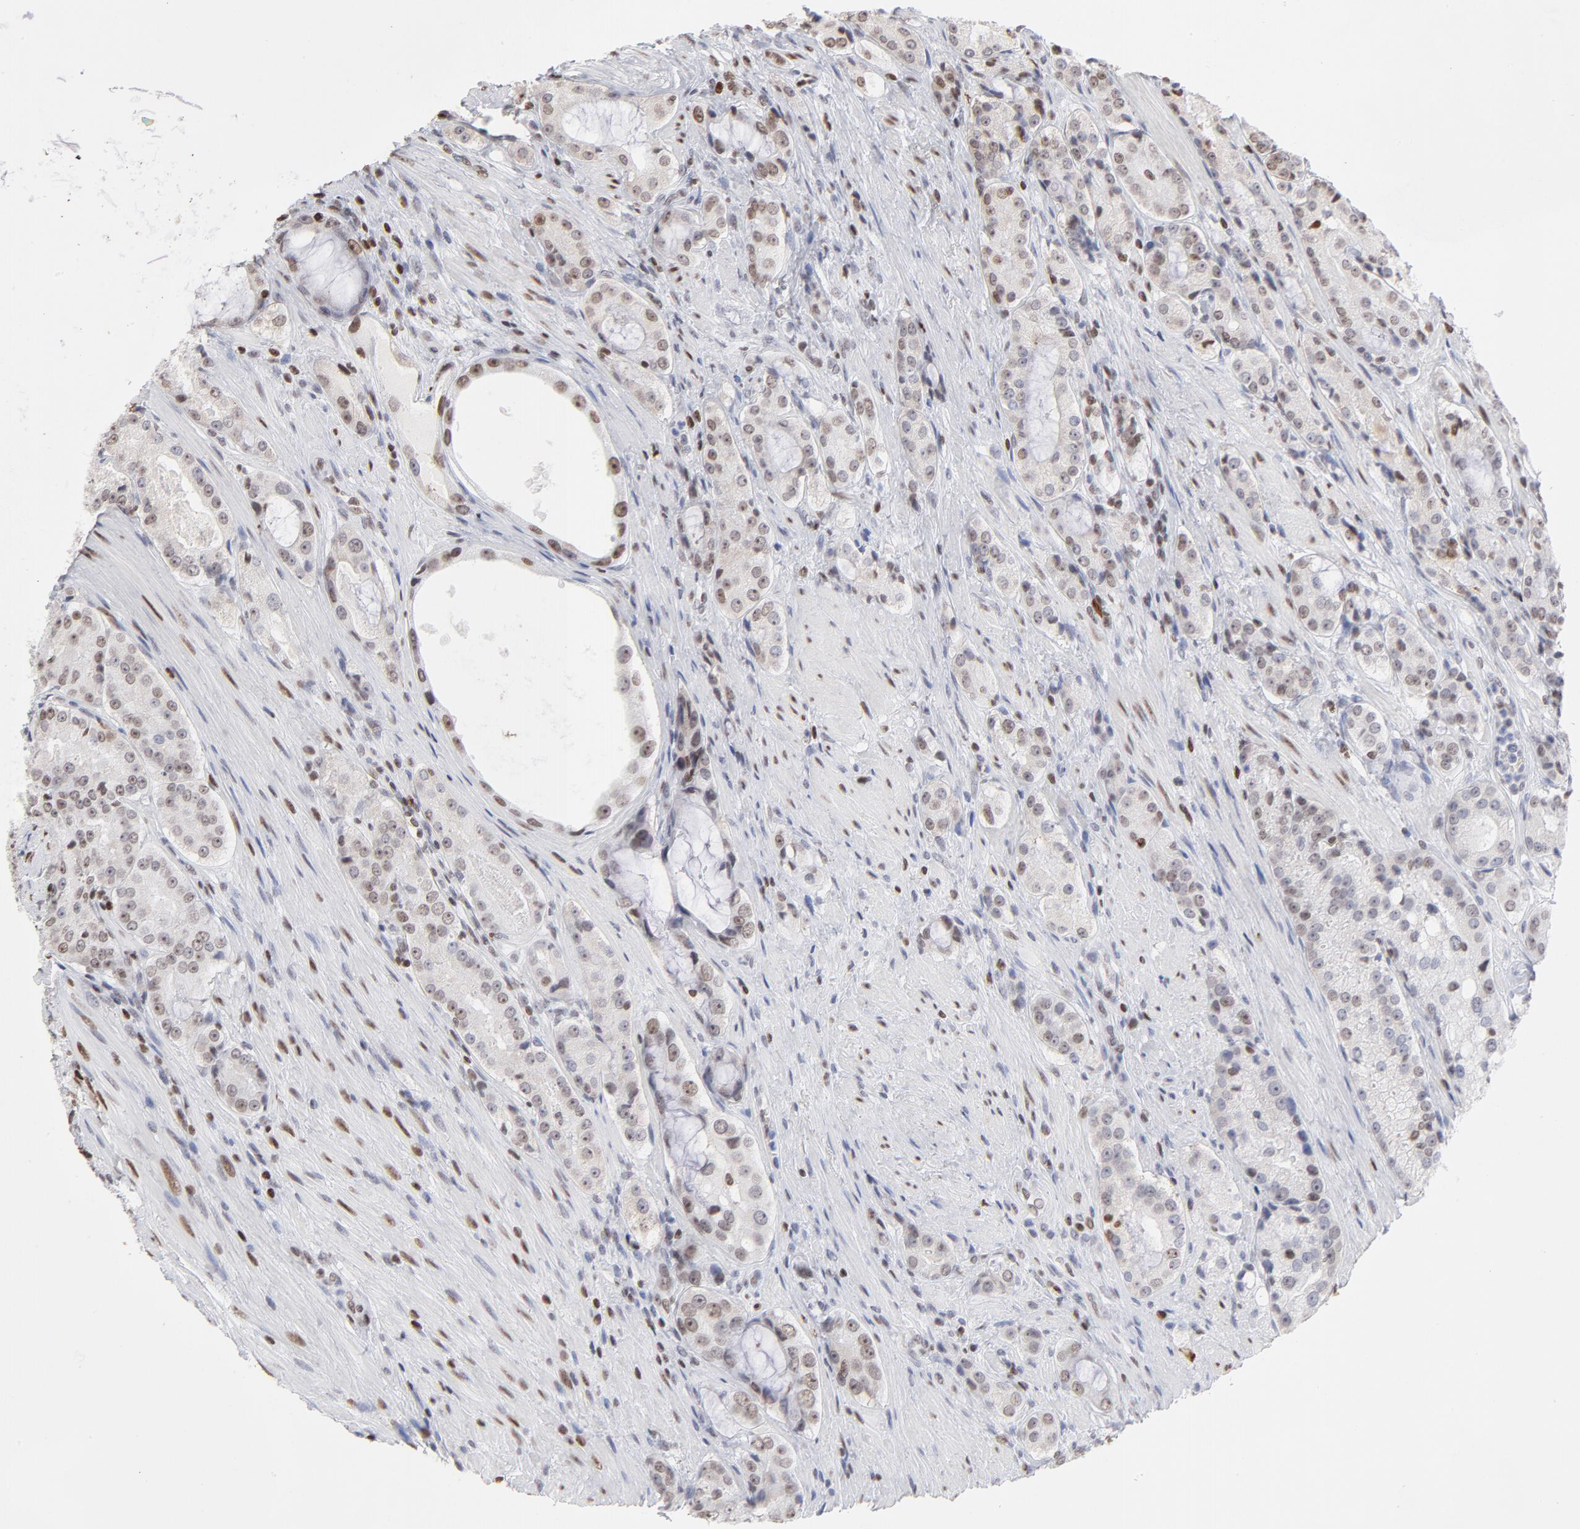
{"staining": {"intensity": "weak", "quantity": "<25%", "location": "nuclear"}, "tissue": "prostate cancer", "cell_type": "Tumor cells", "image_type": "cancer", "snomed": [{"axis": "morphology", "description": "Adenocarcinoma, High grade"}, {"axis": "topography", "description": "Prostate"}], "caption": "Prostate cancer stained for a protein using immunohistochemistry displays no staining tumor cells.", "gene": "PARP1", "patient": {"sex": "male", "age": 72}}